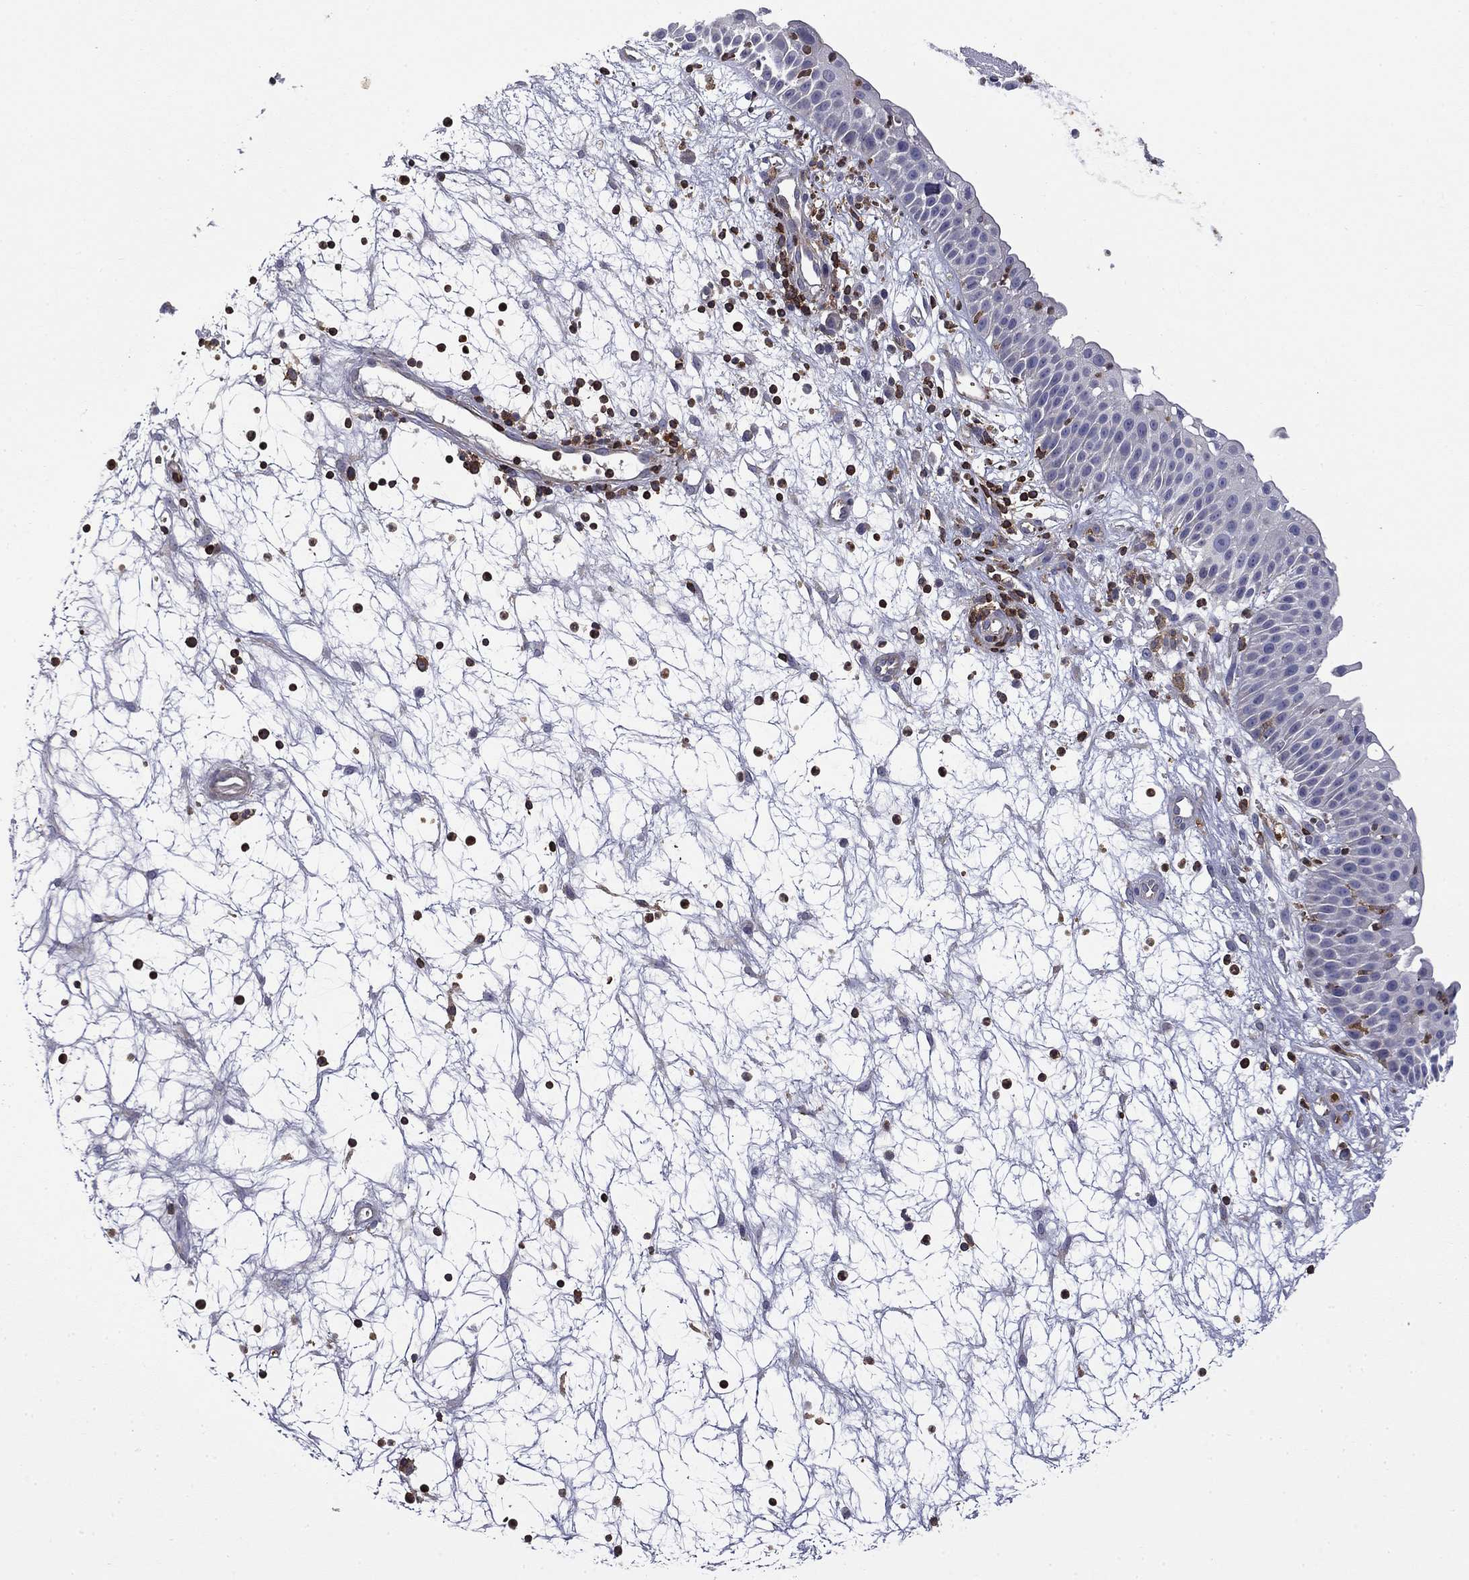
{"staining": {"intensity": "negative", "quantity": "none", "location": "none"}, "tissue": "nasopharynx", "cell_type": "Respiratory epithelial cells", "image_type": "normal", "snomed": [{"axis": "morphology", "description": "Normal tissue, NOS"}, {"axis": "topography", "description": "Nasopharynx"}], "caption": "An immunohistochemistry (IHC) micrograph of unremarkable nasopharynx is shown. There is no staining in respiratory epithelial cells of nasopharynx.", "gene": "ARHGAP45", "patient": {"sex": "male", "age": 61}}